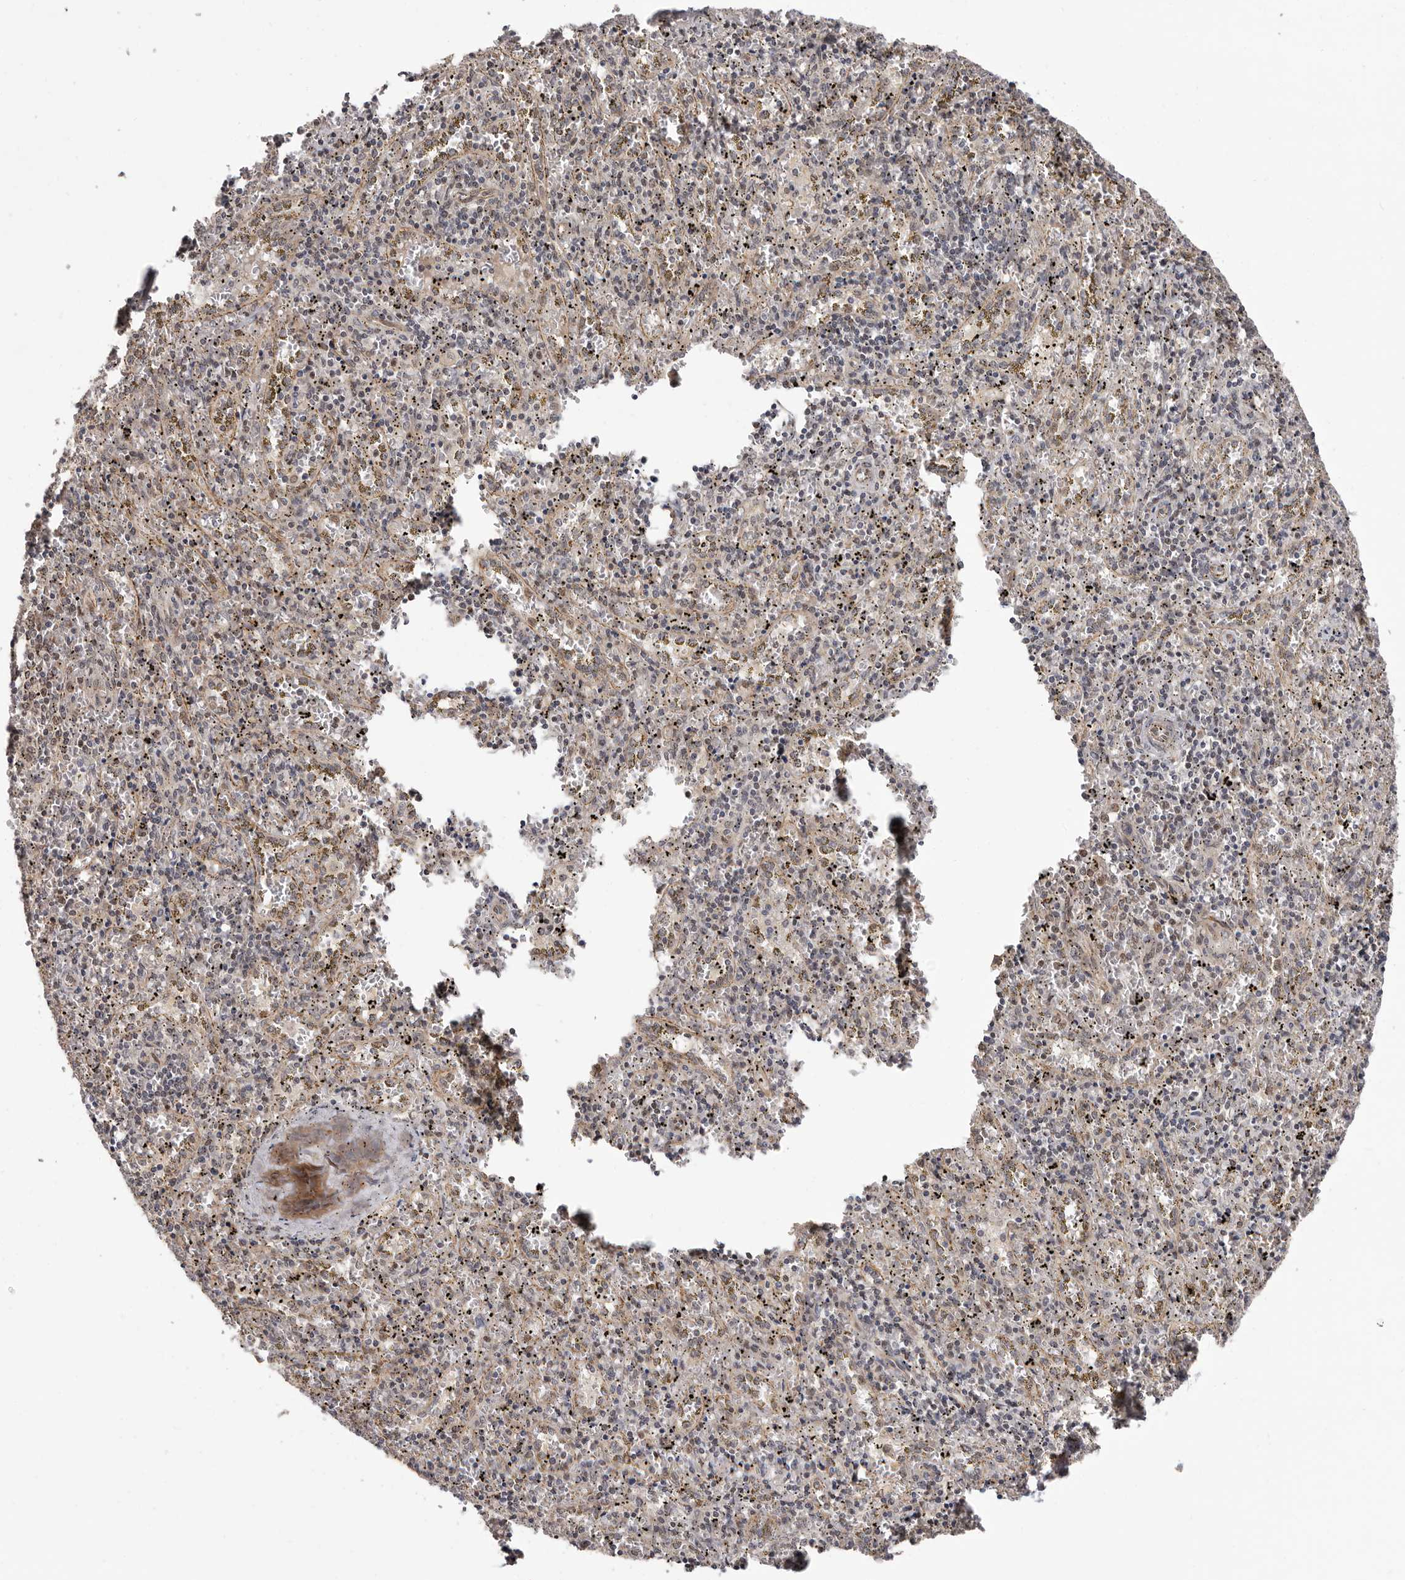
{"staining": {"intensity": "weak", "quantity": "<25%", "location": "cytoplasmic/membranous,nuclear"}, "tissue": "spleen", "cell_type": "Cells in red pulp", "image_type": "normal", "snomed": [{"axis": "morphology", "description": "Normal tissue, NOS"}, {"axis": "topography", "description": "Spleen"}], "caption": "This is a image of IHC staining of normal spleen, which shows no expression in cells in red pulp.", "gene": "GLRX3", "patient": {"sex": "male", "age": 11}}